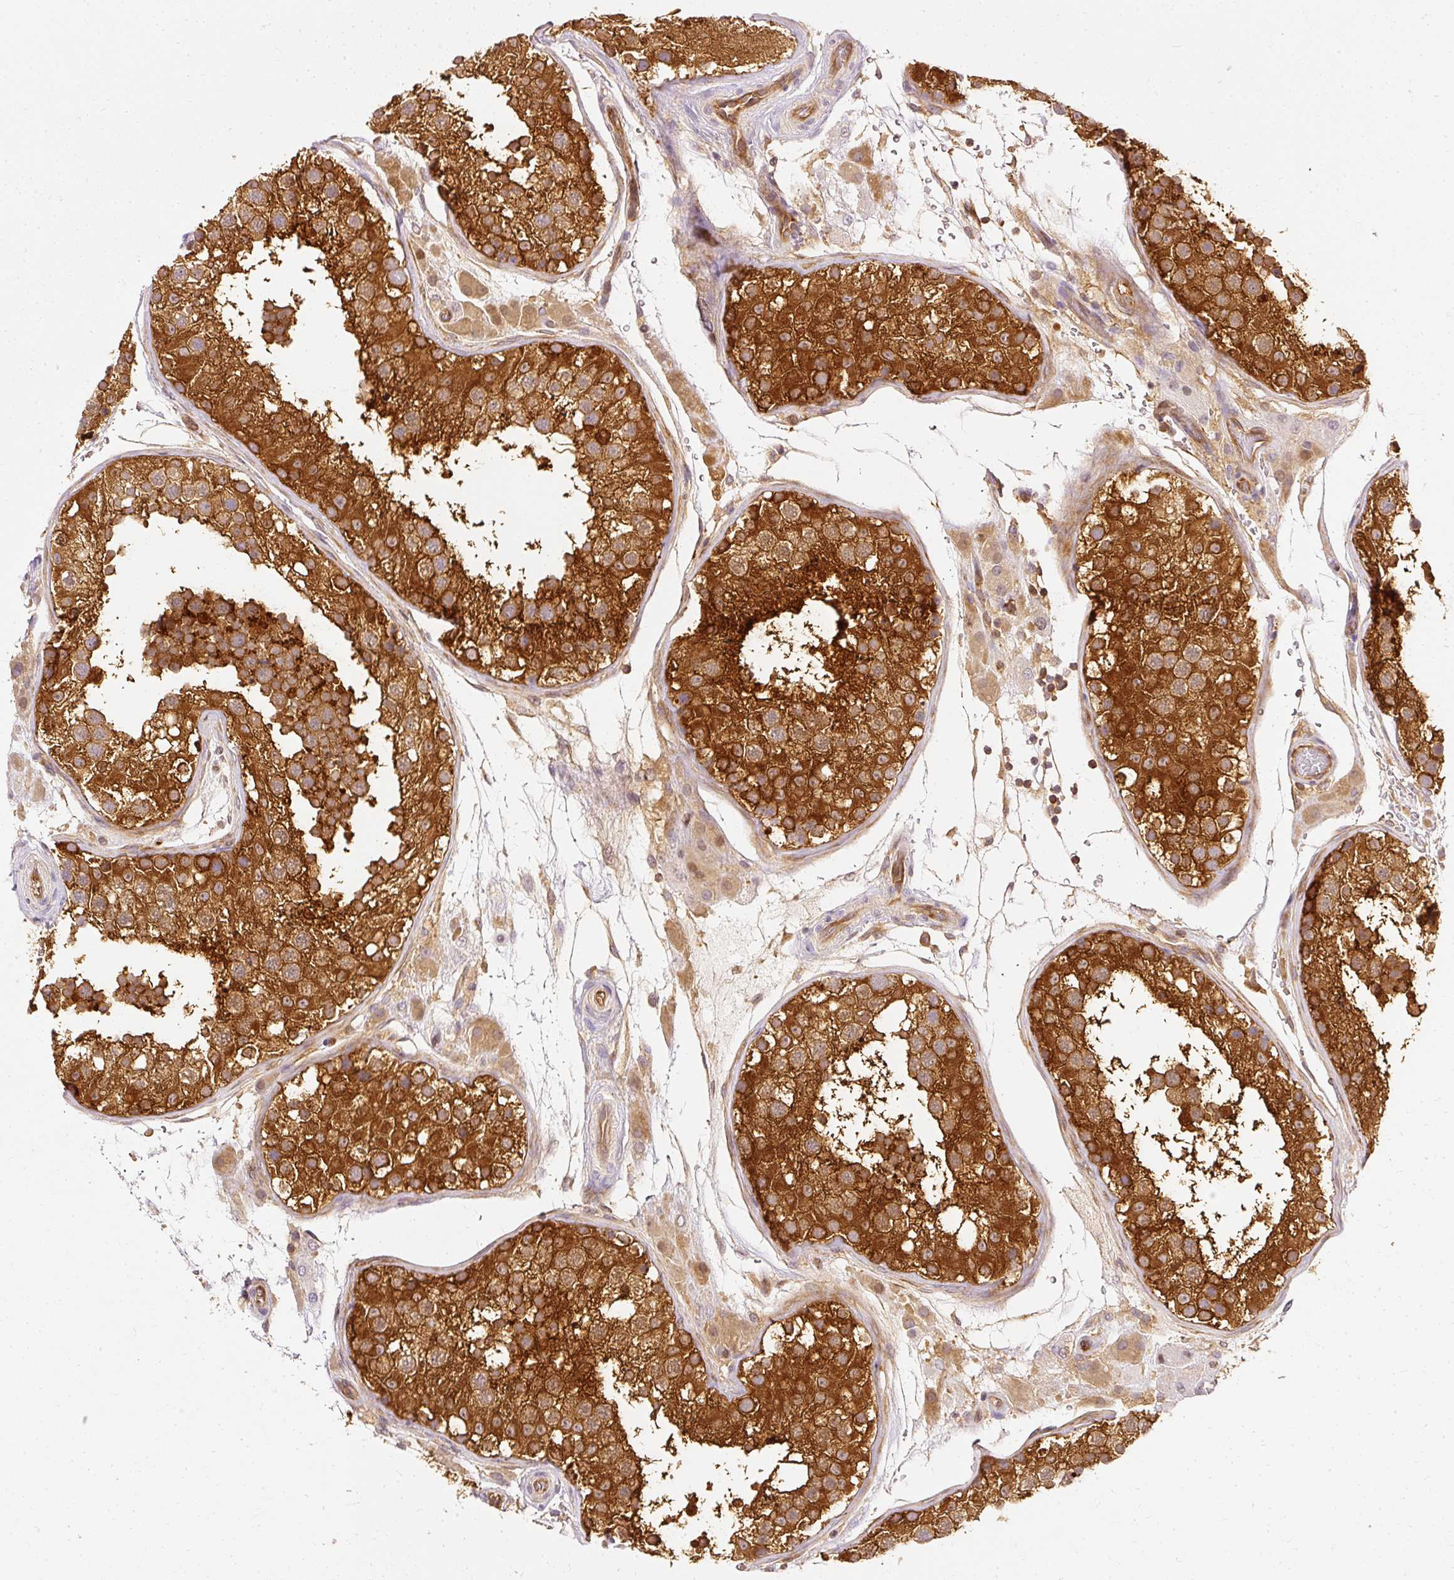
{"staining": {"intensity": "strong", "quantity": "25%-75%", "location": "cytoplasmic/membranous"}, "tissue": "testis", "cell_type": "Cells in seminiferous ducts", "image_type": "normal", "snomed": [{"axis": "morphology", "description": "Normal tissue, NOS"}, {"axis": "topography", "description": "Testis"}], "caption": "An image of testis stained for a protein shows strong cytoplasmic/membranous brown staining in cells in seminiferous ducts. (Stains: DAB (3,3'-diaminobenzidine) in brown, nuclei in blue, Microscopy: brightfield microscopy at high magnification).", "gene": "ARMH3", "patient": {"sex": "male", "age": 26}}